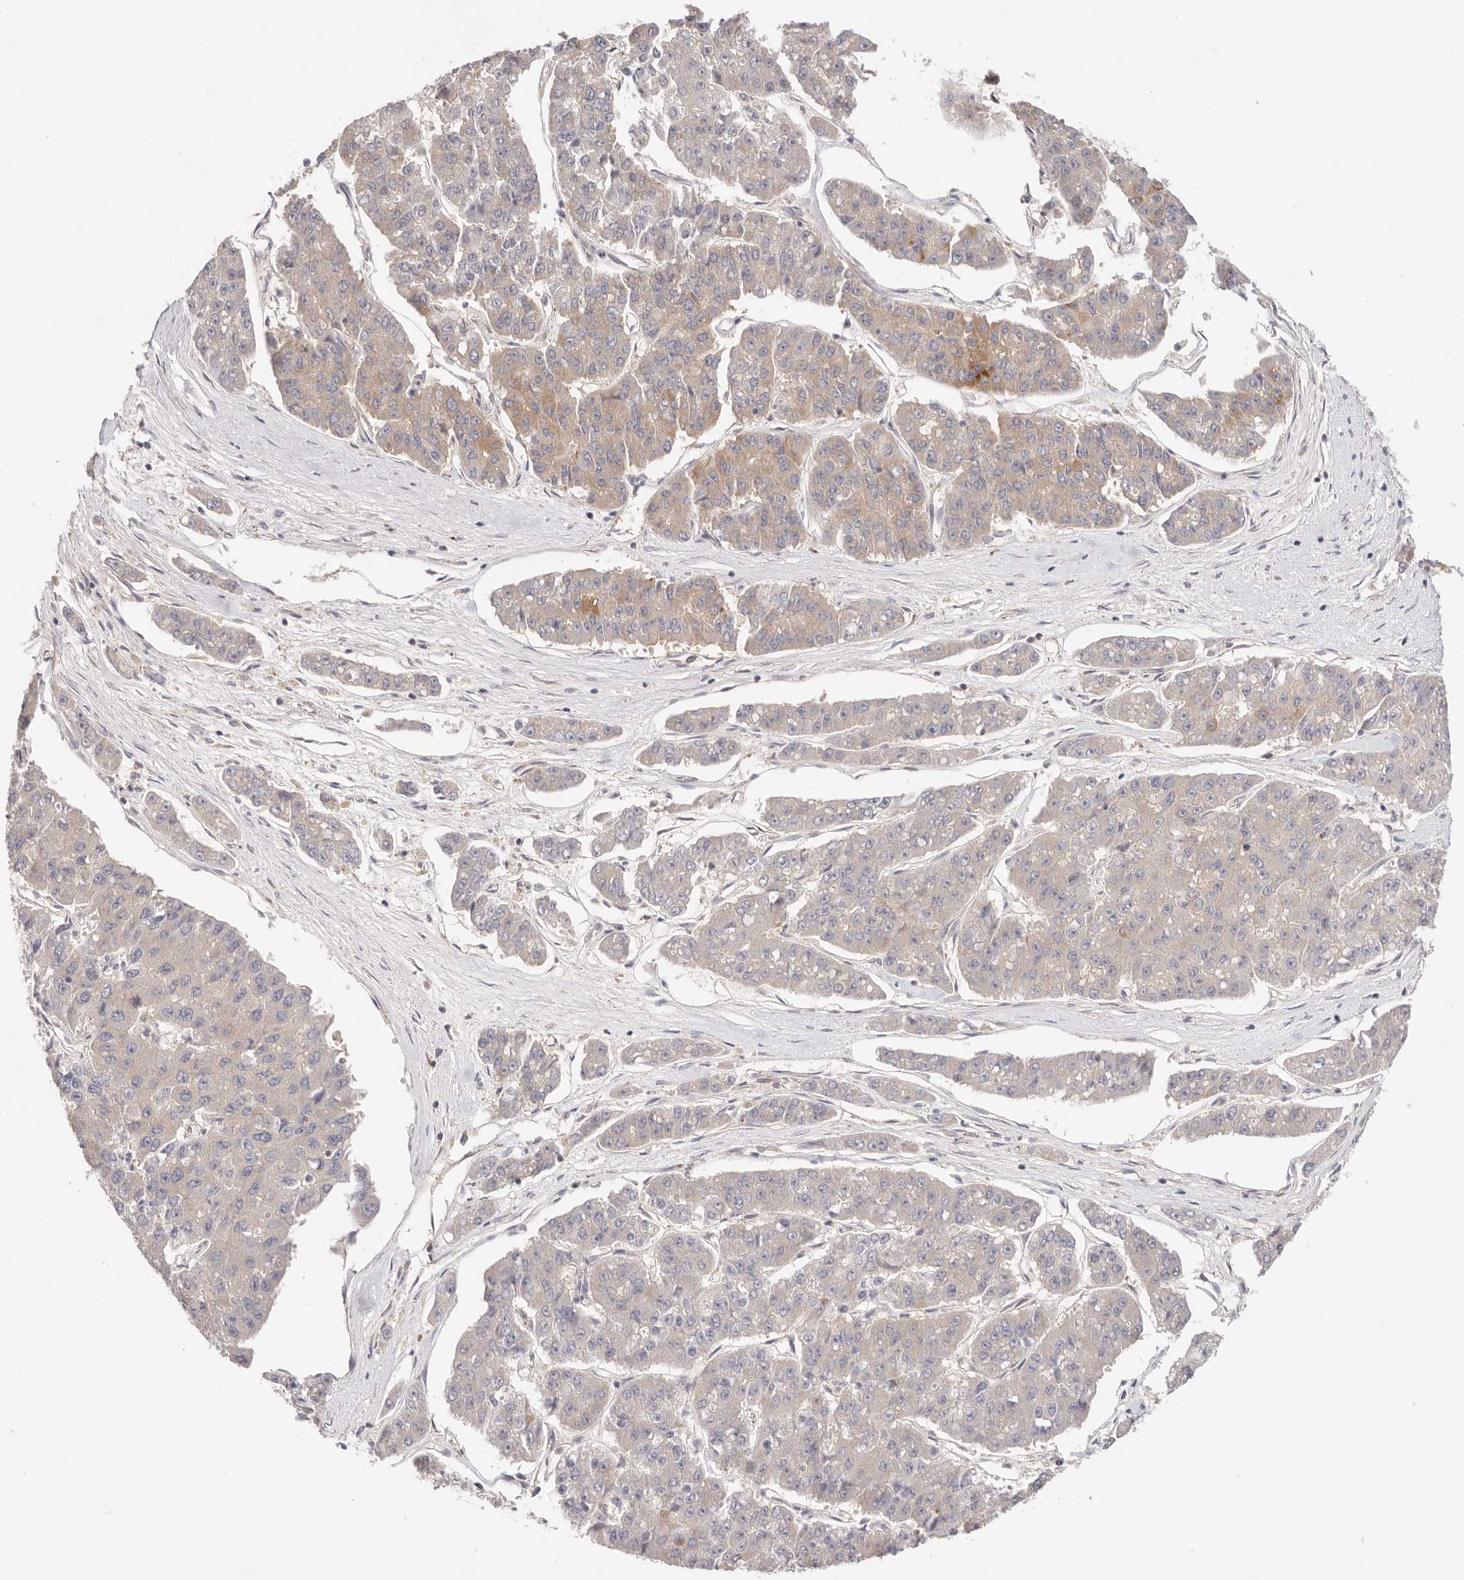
{"staining": {"intensity": "moderate", "quantity": "<25%", "location": "cytoplasmic/membranous"}, "tissue": "pancreatic cancer", "cell_type": "Tumor cells", "image_type": "cancer", "snomed": [{"axis": "morphology", "description": "Adenocarcinoma, NOS"}, {"axis": "topography", "description": "Pancreas"}], "caption": "This image demonstrates immunohistochemistry staining of human adenocarcinoma (pancreatic), with low moderate cytoplasmic/membranous expression in approximately <25% of tumor cells.", "gene": "KCMF1", "patient": {"sex": "male", "age": 50}}